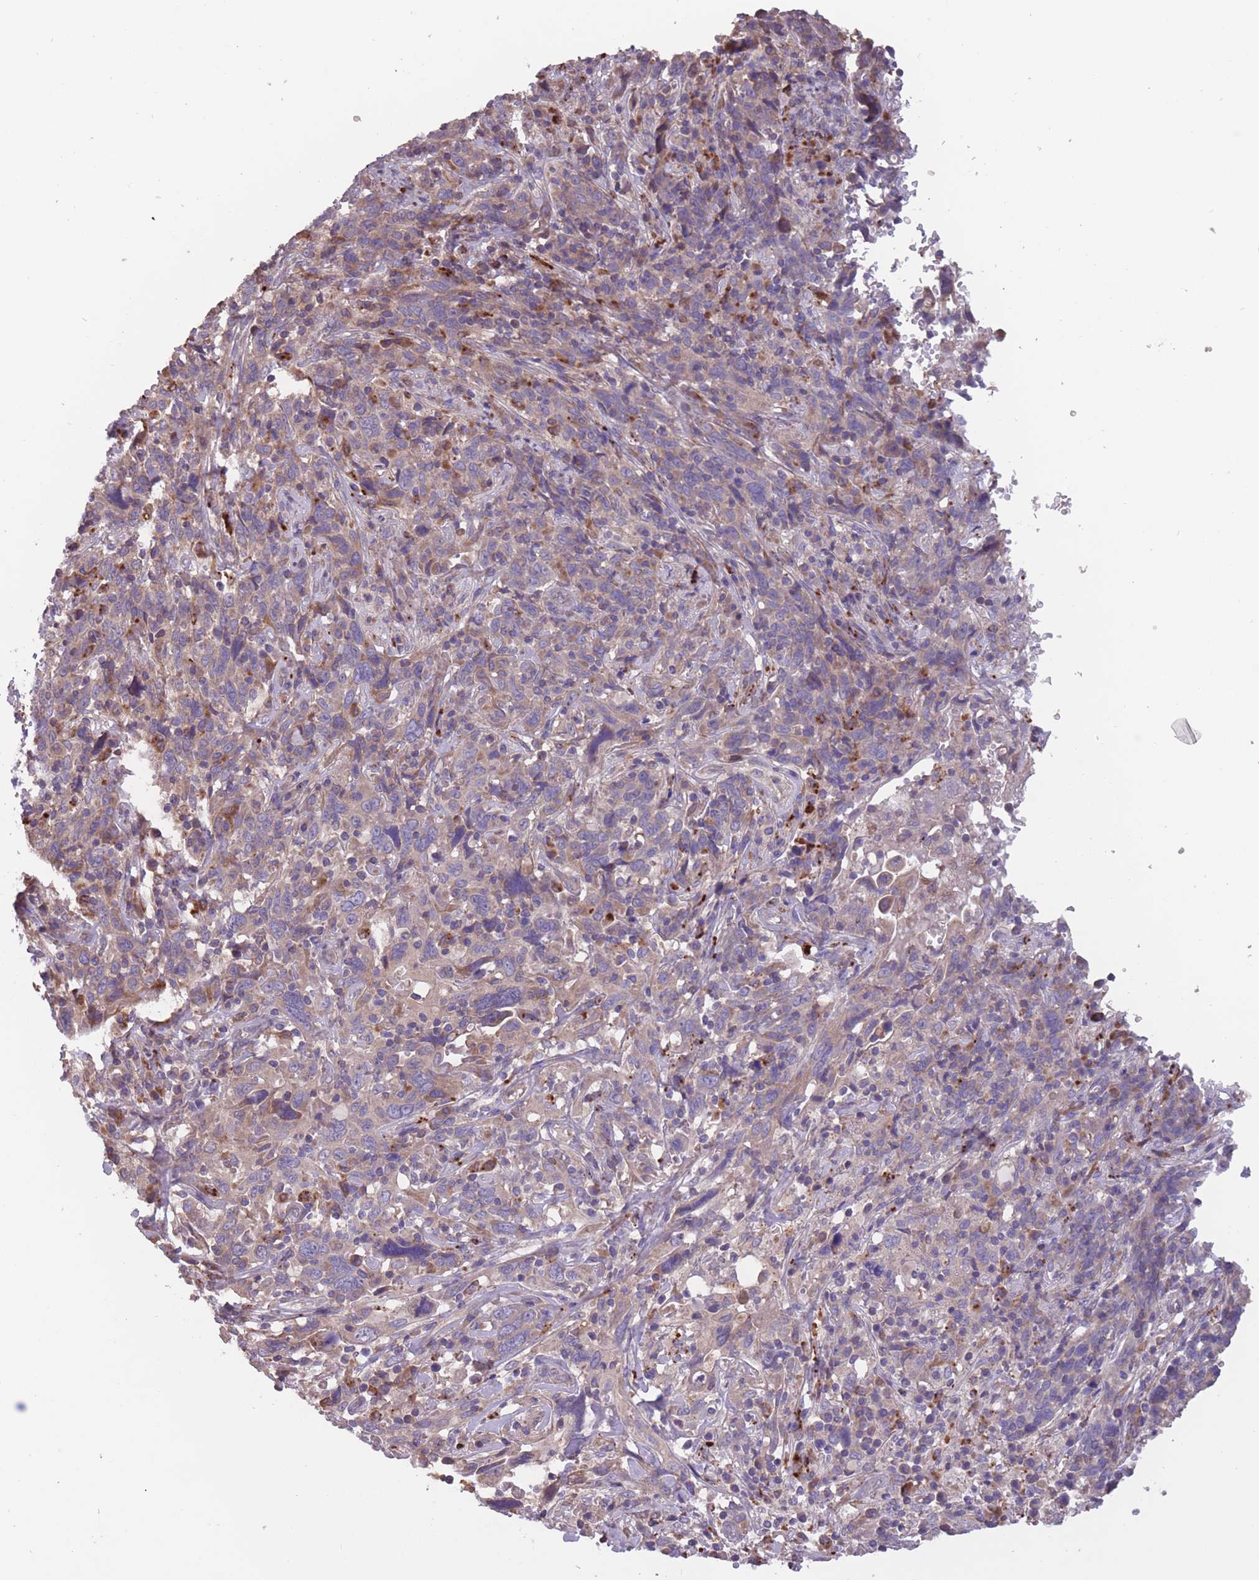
{"staining": {"intensity": "weak", "quantity": ">75%", "location": "cytoplasmic/membranous"}, "tissue": "cervical cancer", "cell_type": "Tumor cells", "image_type": "cancer", "snomed": [{"axis": "morphology", "description": "Squamous cell carcinoma, NOS"}, {"axis": "topography", "description": "Cervix"}], "caption": "Tumor cells display weak cytoplasmic/membranous staining in approximately >75% of cells in cervical cancer.", "gene": "ITPKC", "patient": {"sex": "female", "age": 46}}